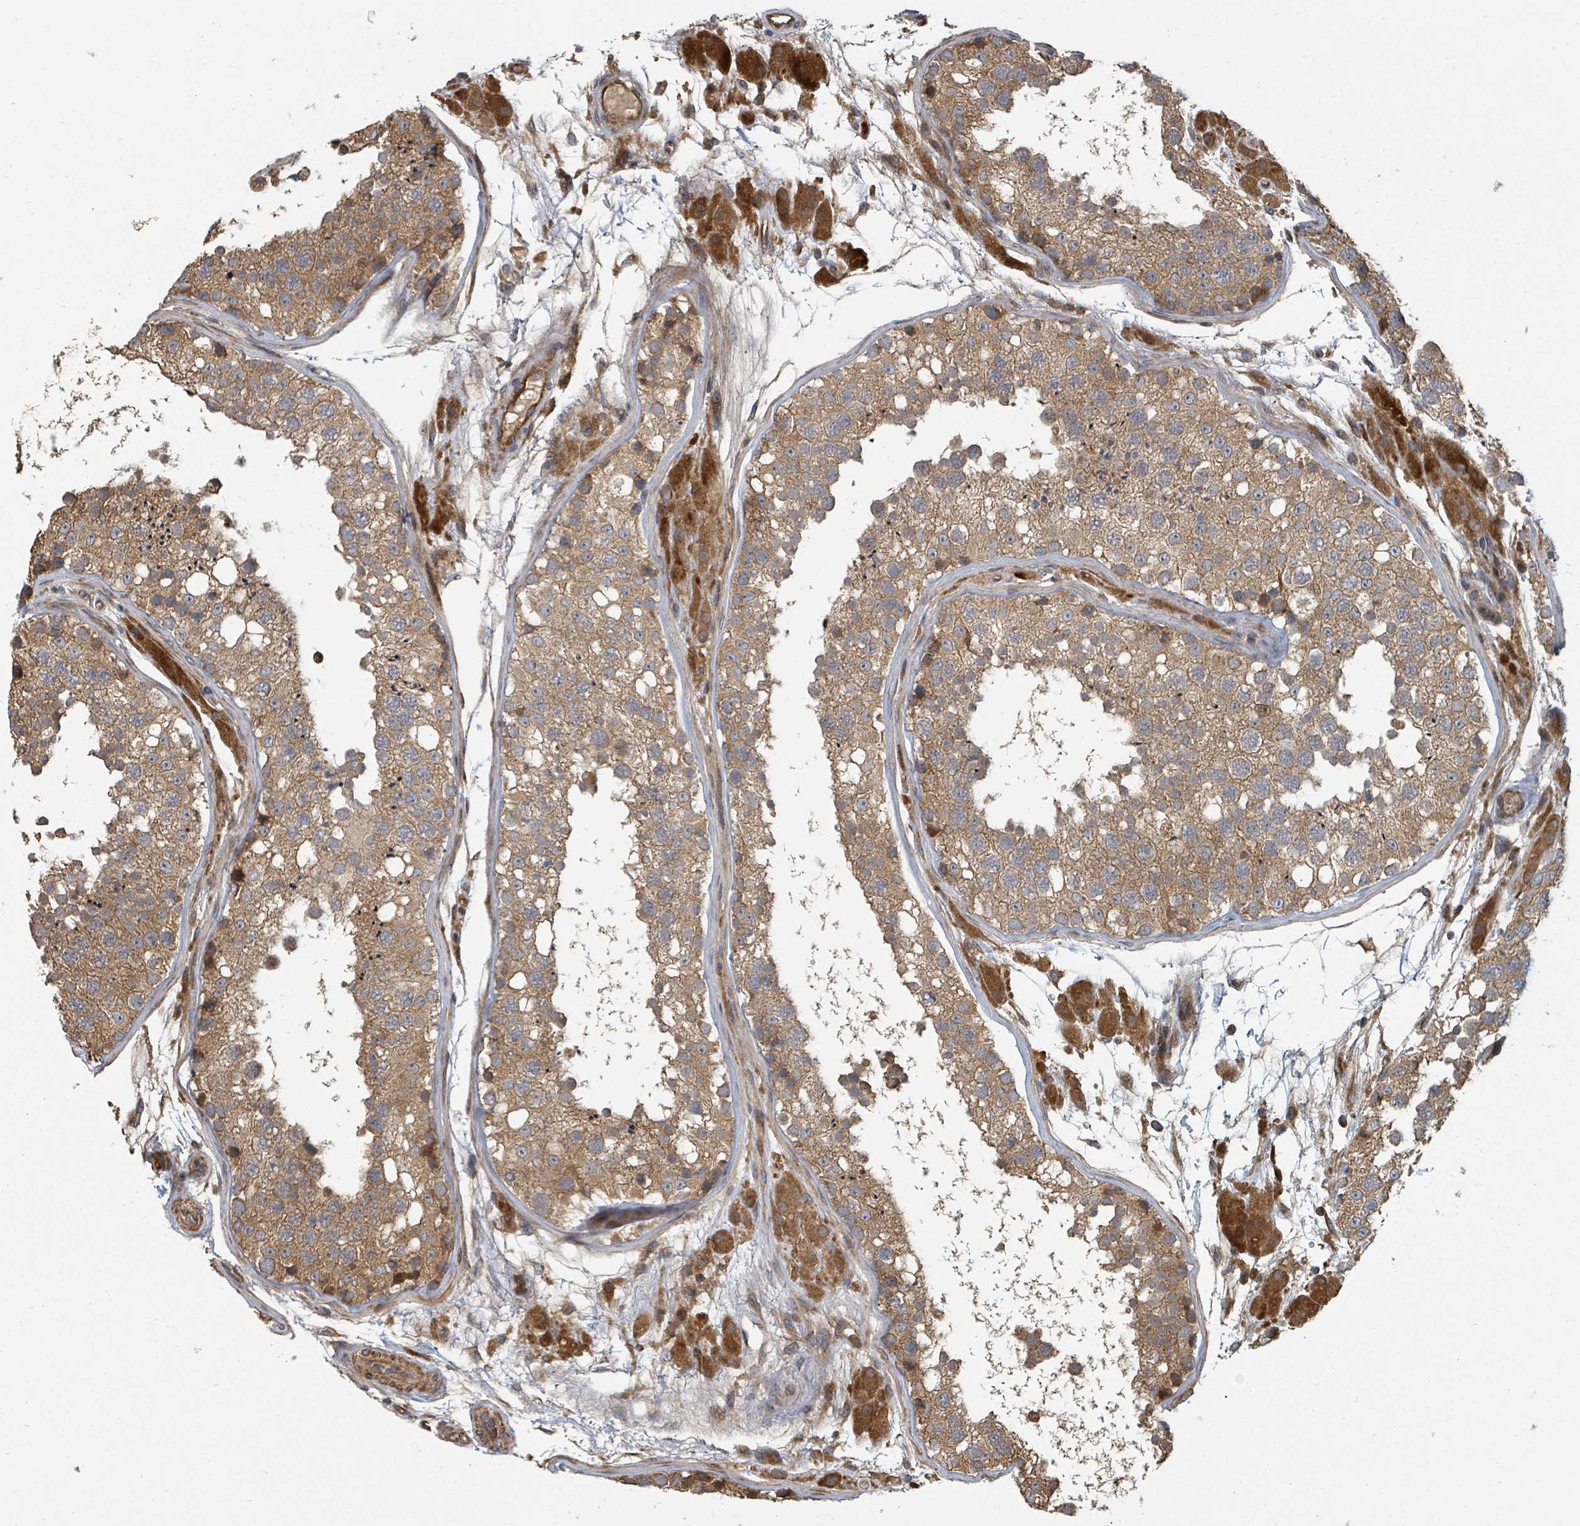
{"staining": {"intensity": "moderate", "quantity": ">75%", "location": "cytoplasmic/membranous"}, "tissue": "testis", "cell_type": "Cells in seminiferous ducts", "image_type": "normal", "snomed": [{"axis": "morphology", "description": "Normal tissue, NOS"}, {"axis": "topography", "description": "Testis"}], "caption": "Testis stained with IHC reveals moderate cytoplasmic/membranous staining in about >75% of cells in seminiferous ducts.", "gene": "DPM1", "patient": {"sex": "male", "age": 26}}